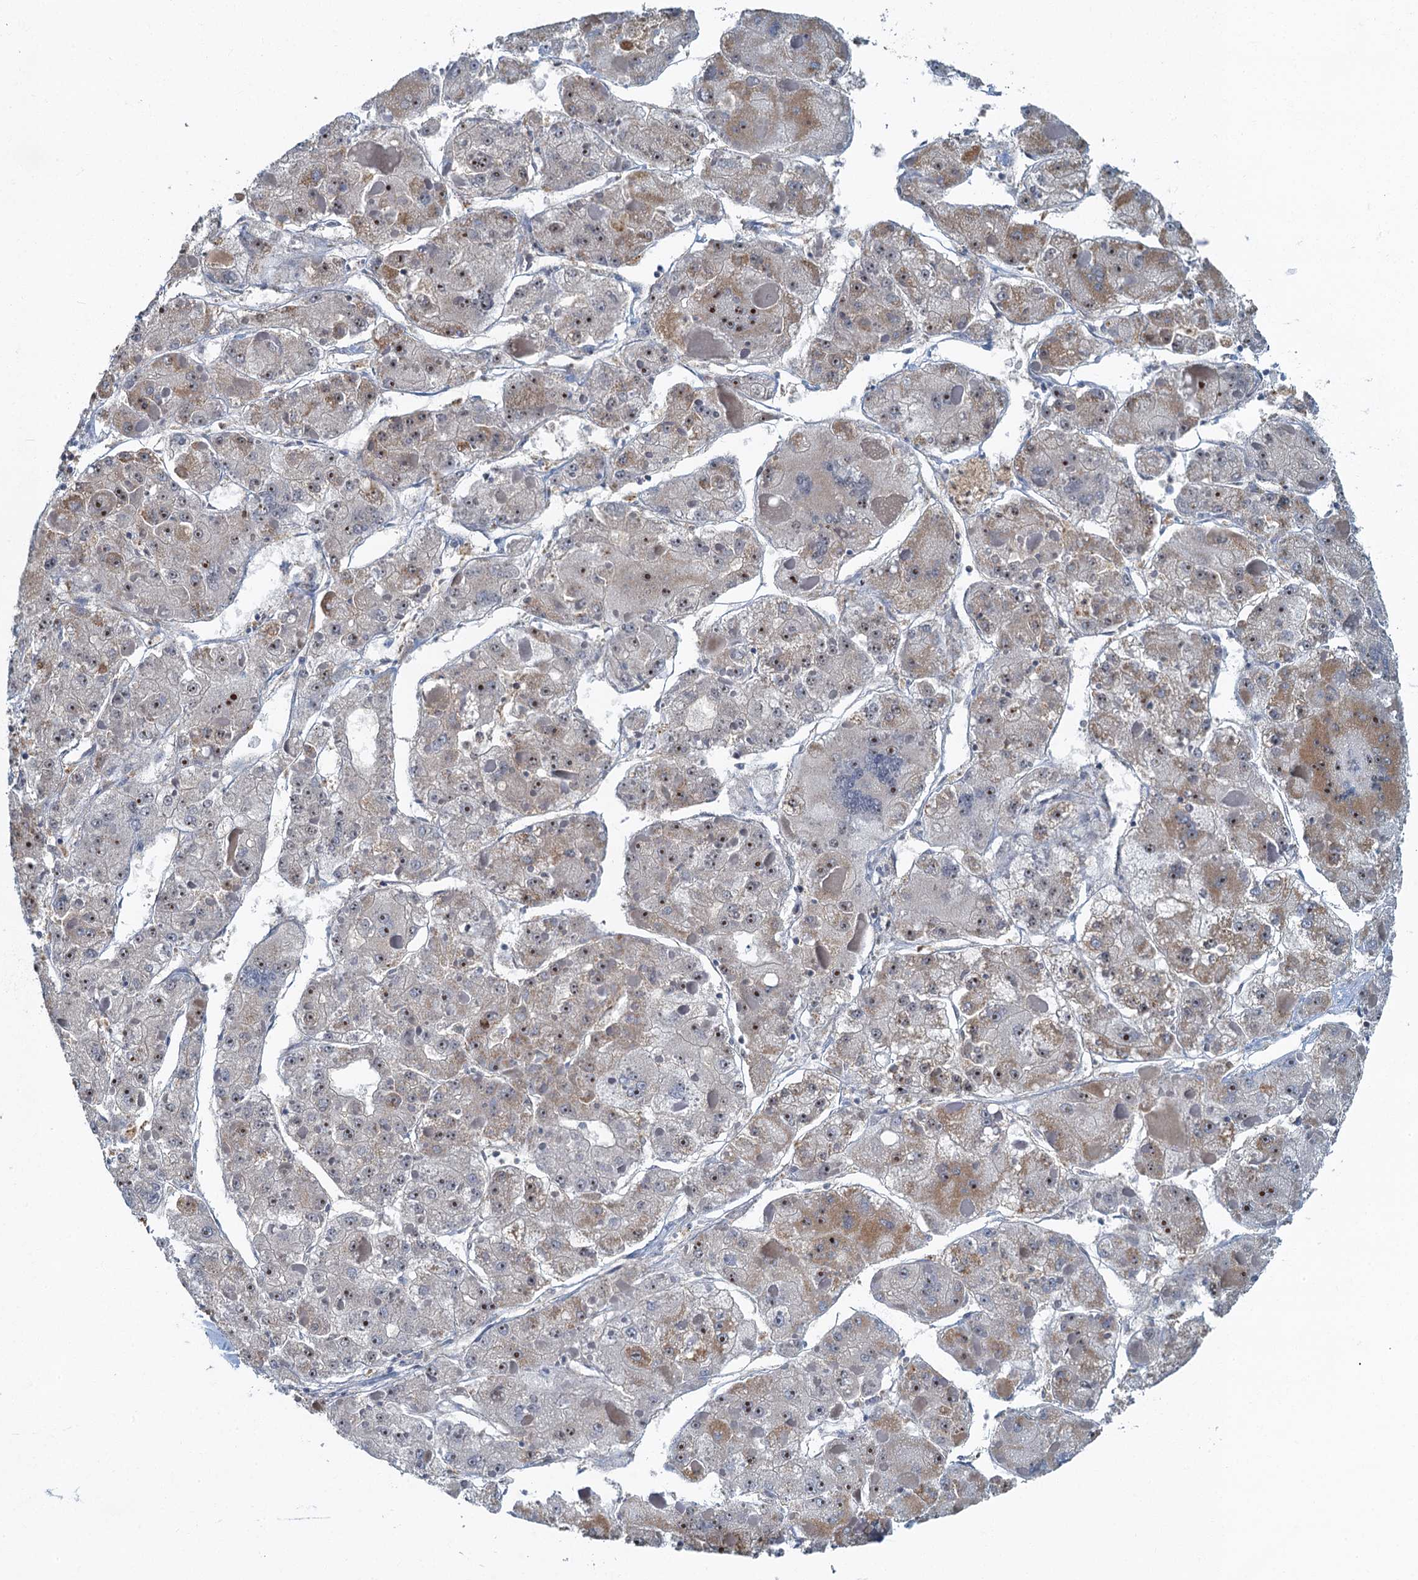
{"staining": {"intensity": "moderate", "quantity": "25%-75%", "location": "cytoplasmic/membranous,nuclear"}, "tissue": "liver cancer", "cell_type": "Tumor cells", "image_type": "cancer", "snomed": [{"axis": "morphology", "description": "Carcinoma, Hepatocellular, NOS"}, {"axis": "topography", "description": "Liver"}], "caption": "Liver hepatocellular carcinoma tissue exhibits moderate cytoplasmic/membranous and nuclear positivity in about 25%-75% of tumor cells, visualized by immunohistochemistry.", "gene": "RAD9B", "patient": {"sex": "female", "age": 73}}